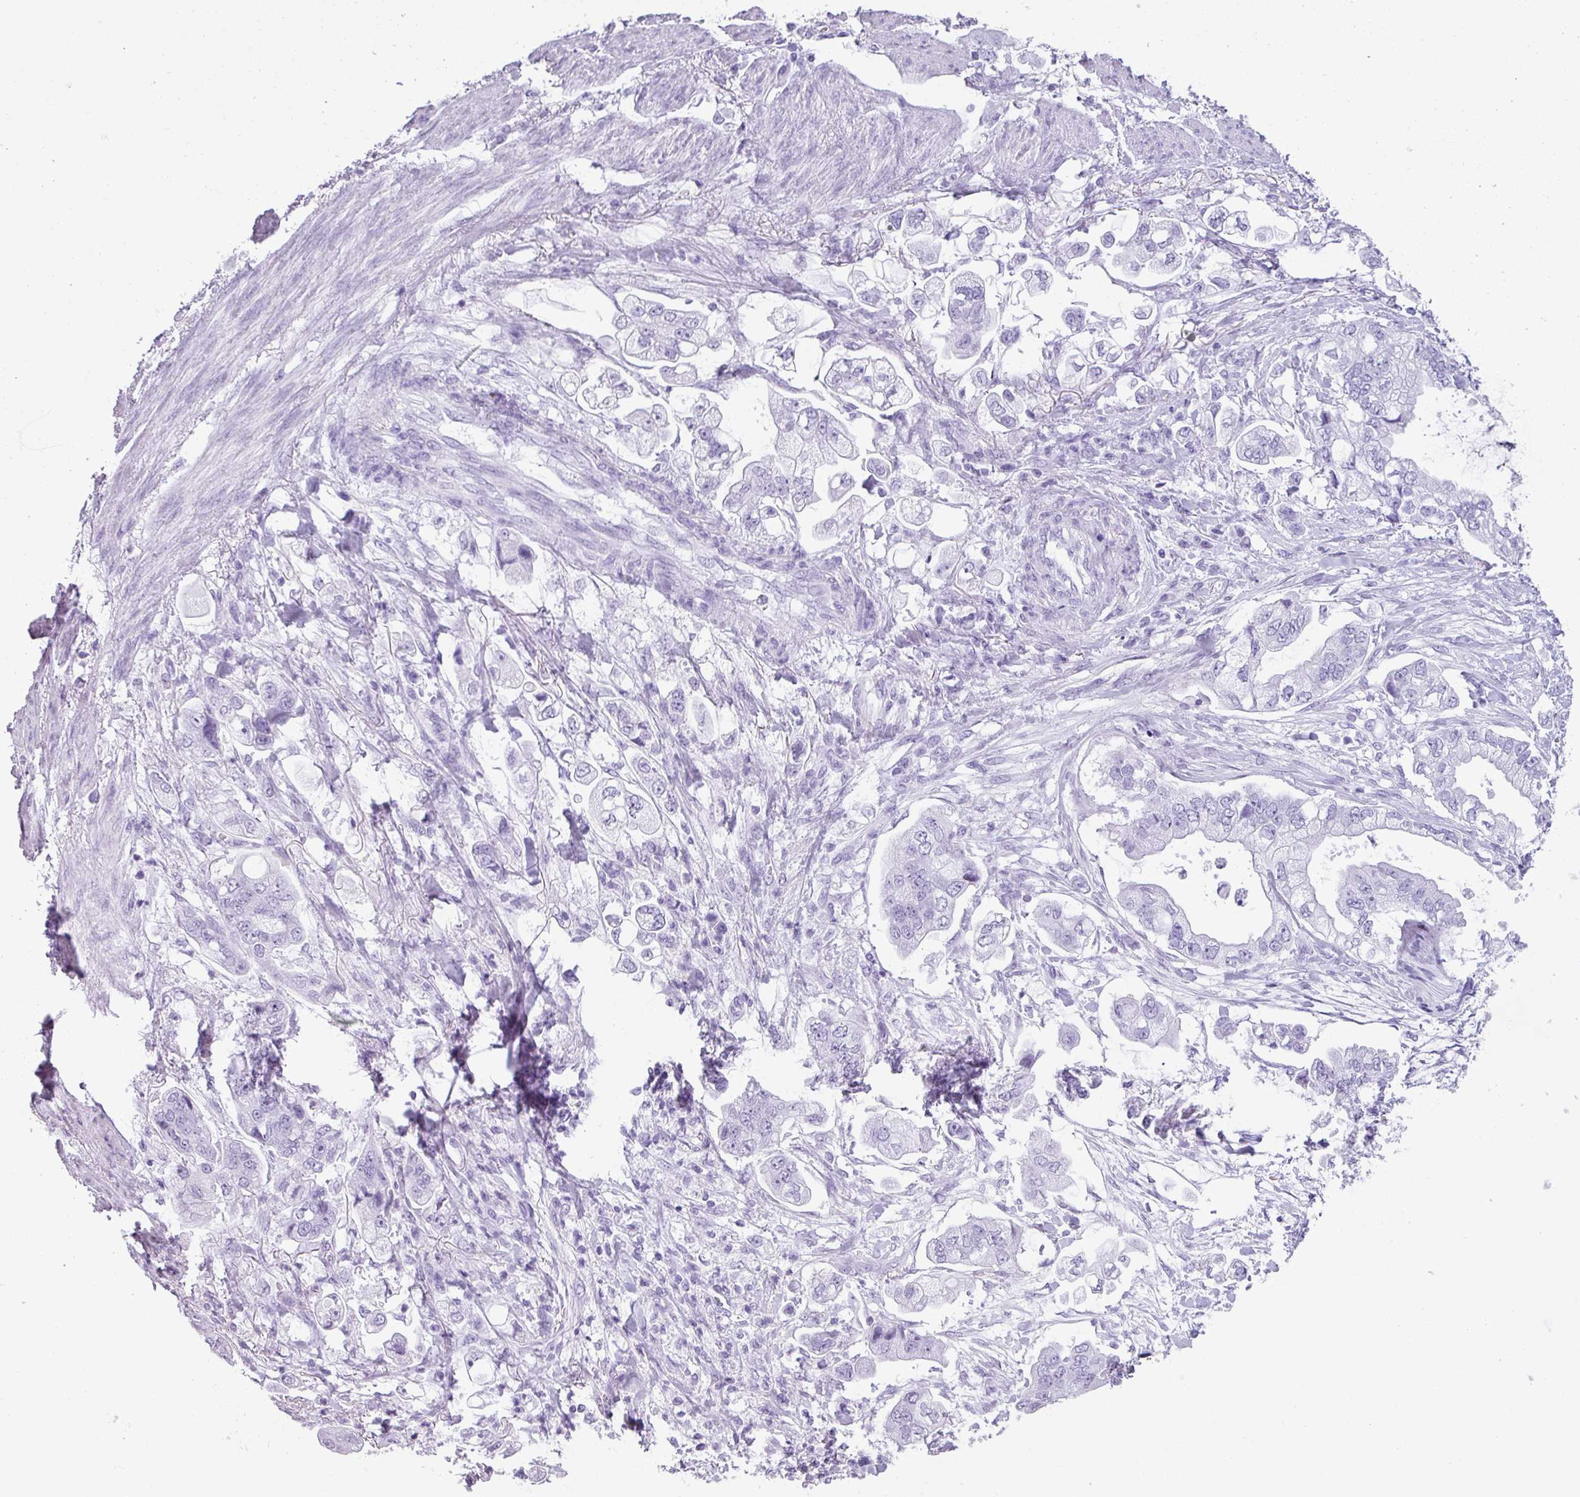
{"staining": {"intensity": "negative", "quantity": "none", "location": "none"}, "tissue": "stomach cancer", "cell_type": "Tumor cells", "image_type": "cancer", "snomed": [{"axis": "morphology", "description": "Adenocarcinoma, NOS"}, {"axis": "topography", "description": "Stomach"}], "caption": "An image of human stomach cancer is negative for staining in tumor cells.", "gene": "RBMY1F", "patient": {"sex": "male", "age": 62}}